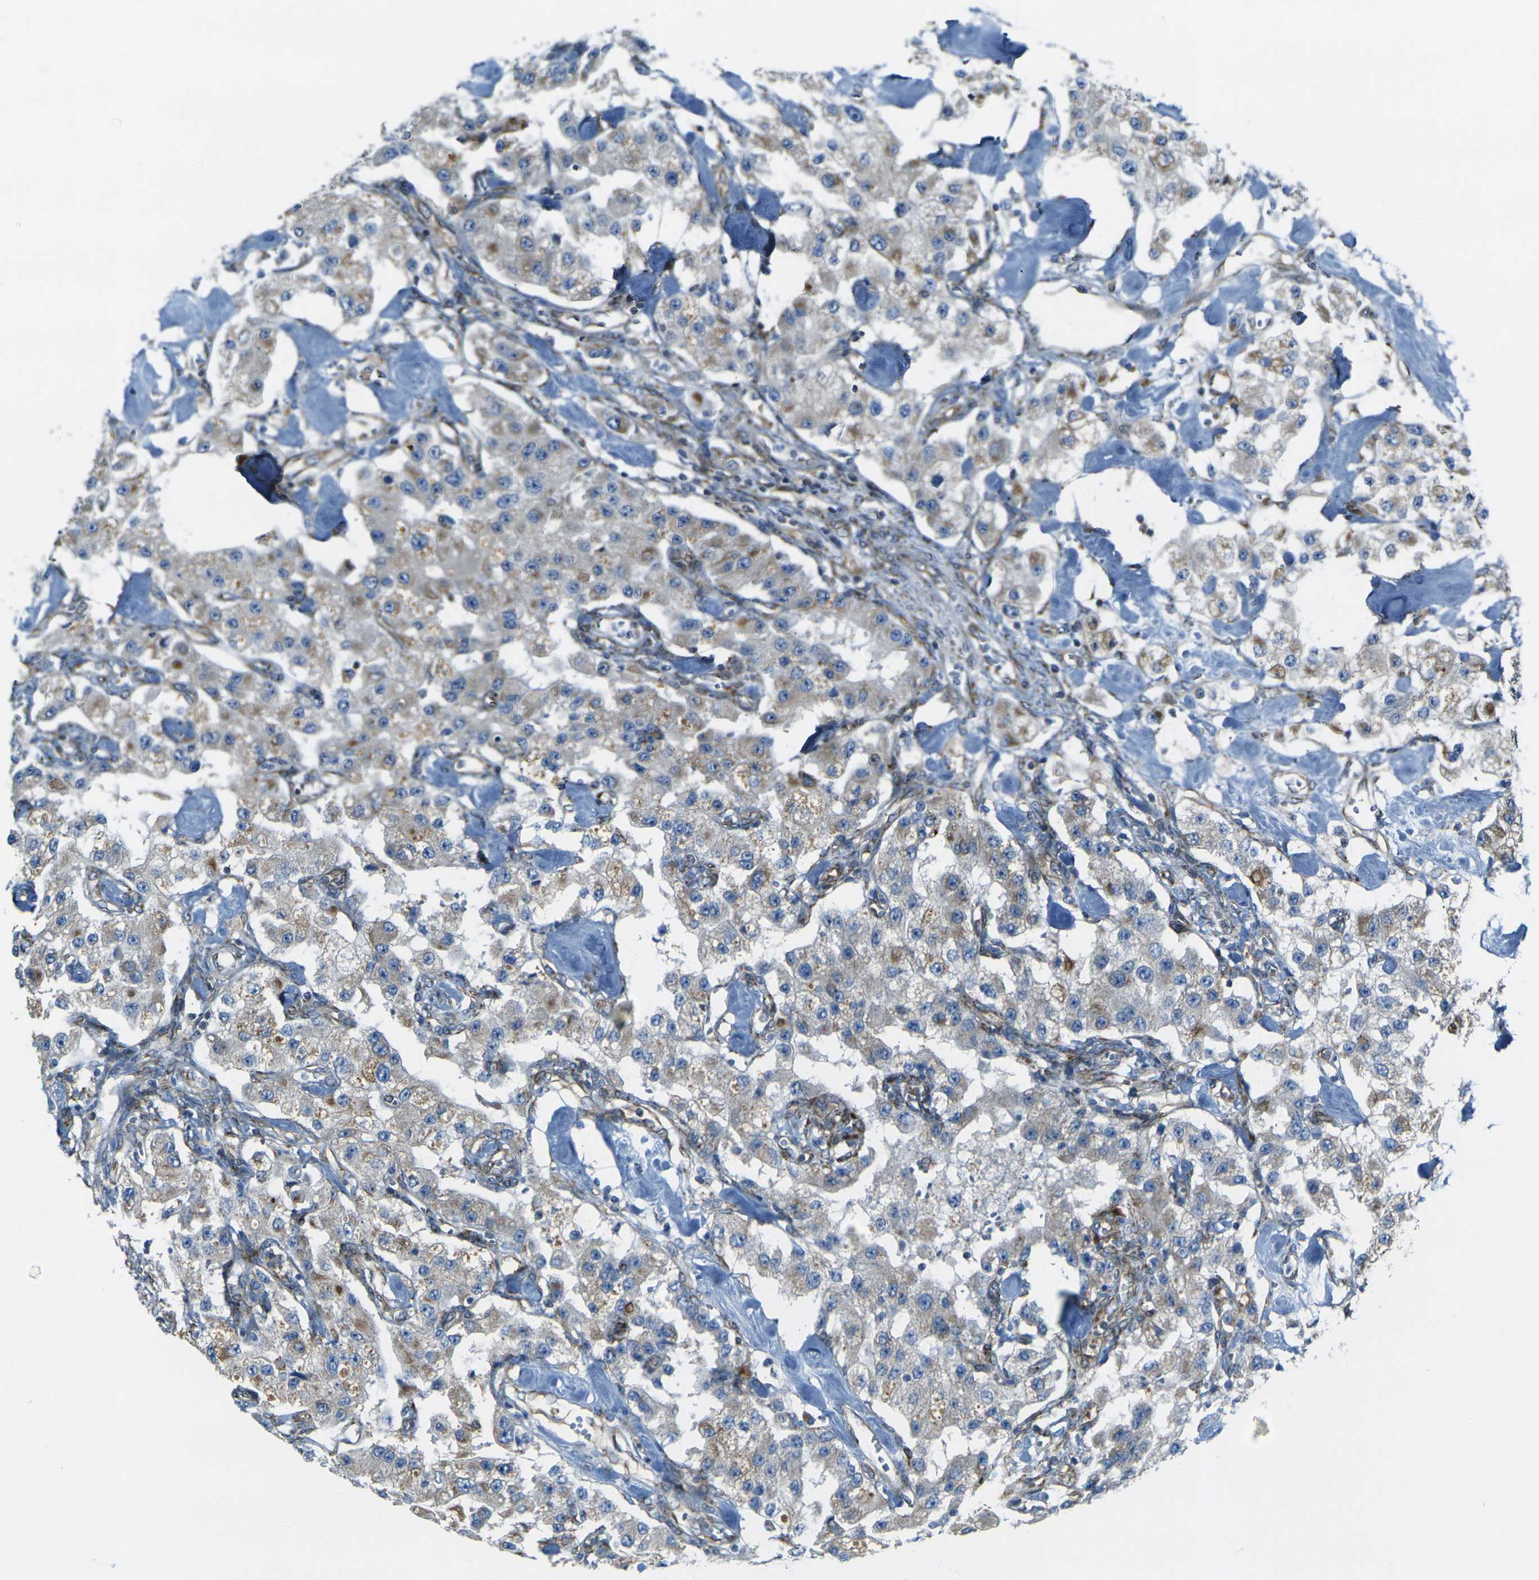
{"staining": {"intensity": "negative", "quantity": "none", "location": "none"}, "tissue": "carcinoid", "cell_type": "Tumor cells", "image_type": "cancer", "snomed": [{"axis": "morphology", "description": "Carcinoid, malignant, NOS"}, {"axis": "topography", "description": "Pancreas"}], "caption": "Tumor cells show no significant protein staining in carcinoid.", "gene": "CELSR2", "patient": {"sex": "male", "age": 41}}